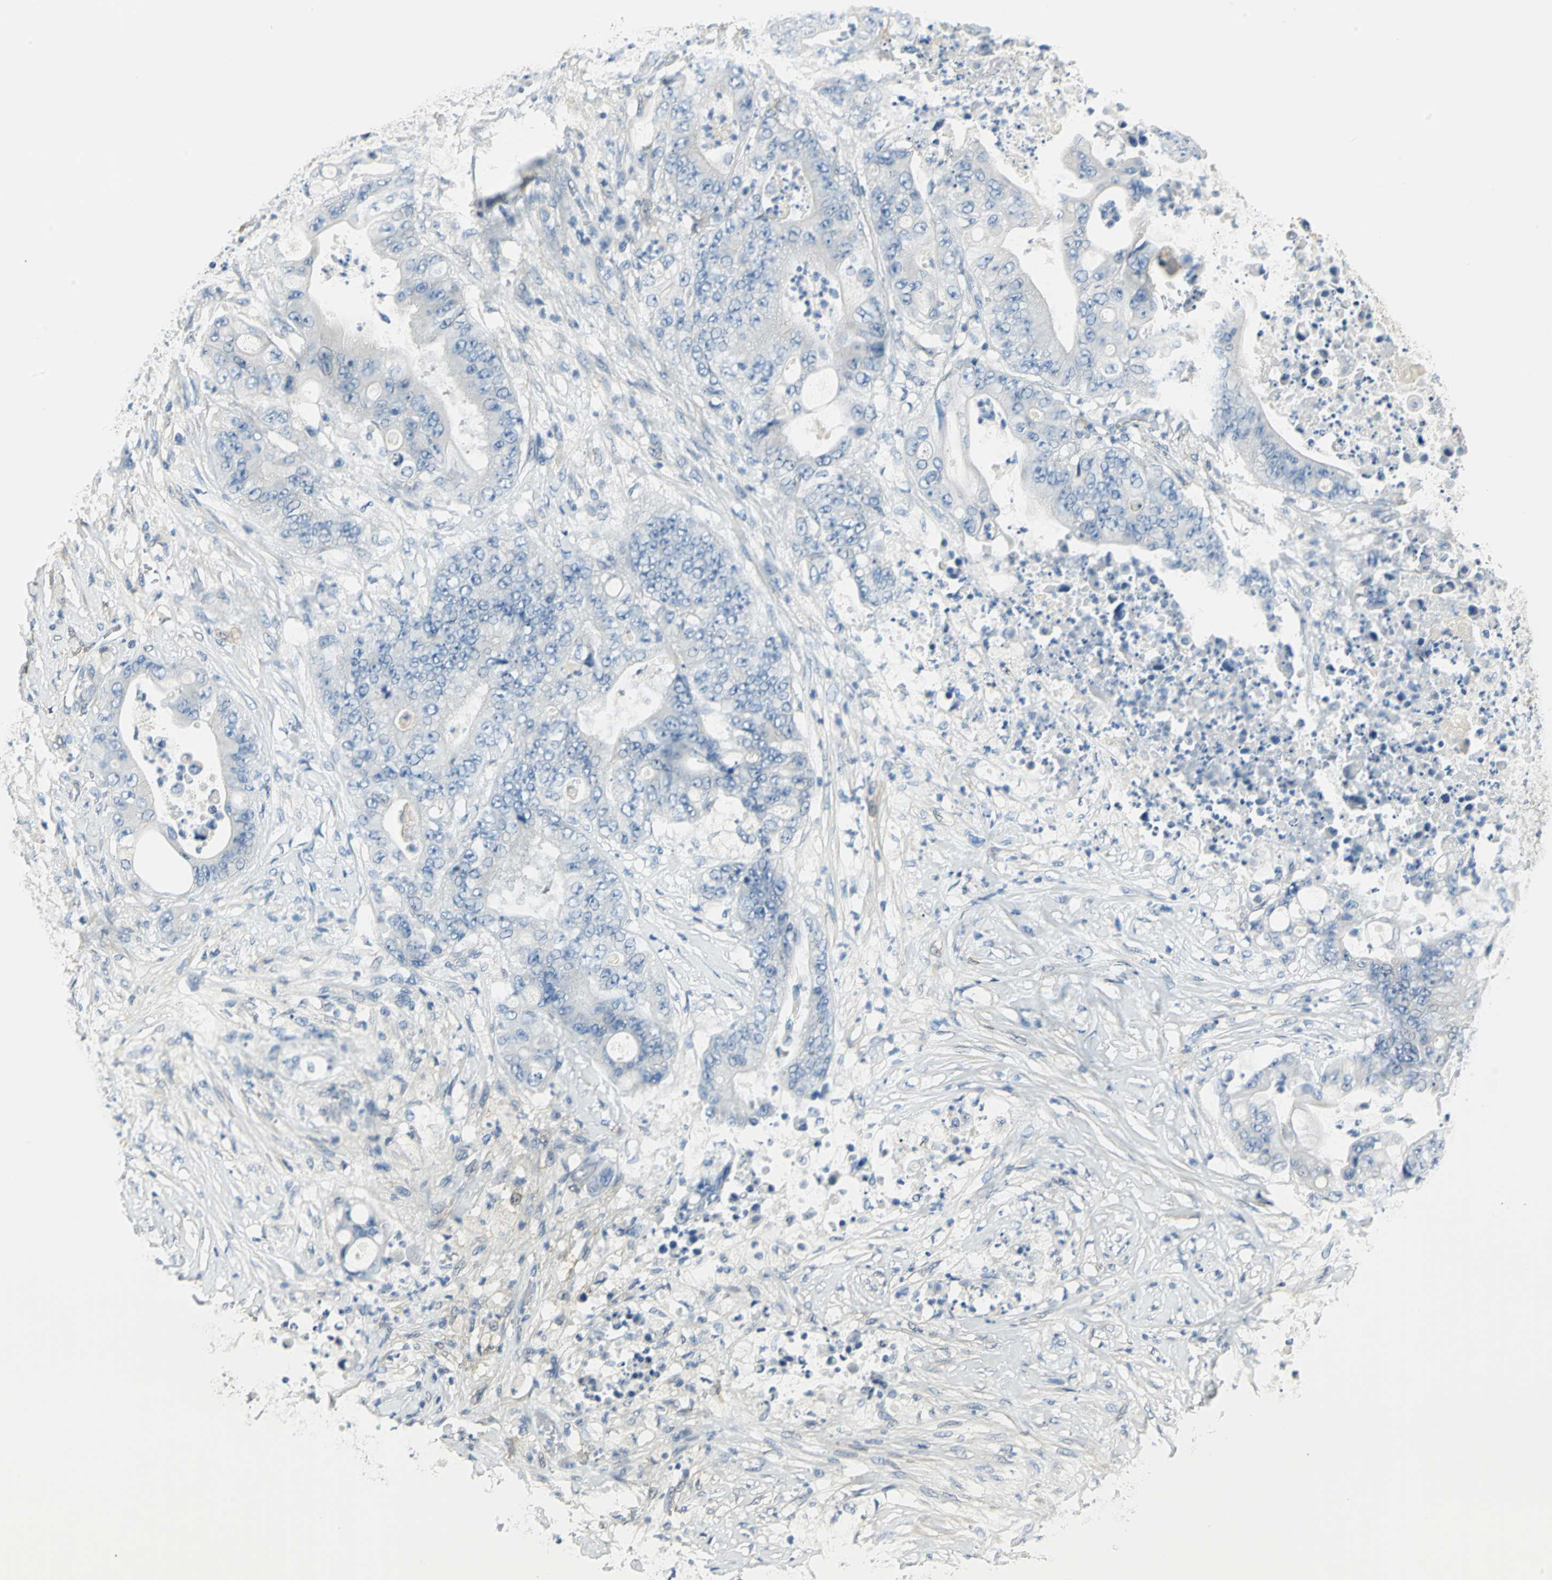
{"staining": {"intensity": "negative", "quantity": "none", "location": "none"}, "tissue": "stomach cancer", "cell_type": "Tumor cells", "image_type": "cancer", "snomed": [{"axis": "morphology", "description": "Adenocarcinoma, NOS"}, {"axis": "topography", "description": "Stomach"}], "caption": "The IHC histopathology image has no significant expression in tumor cells of adenocarcinoma (stomach) tissue.", "gene": "UCHL1", "patient": {"sex": "female", "age": 73}}